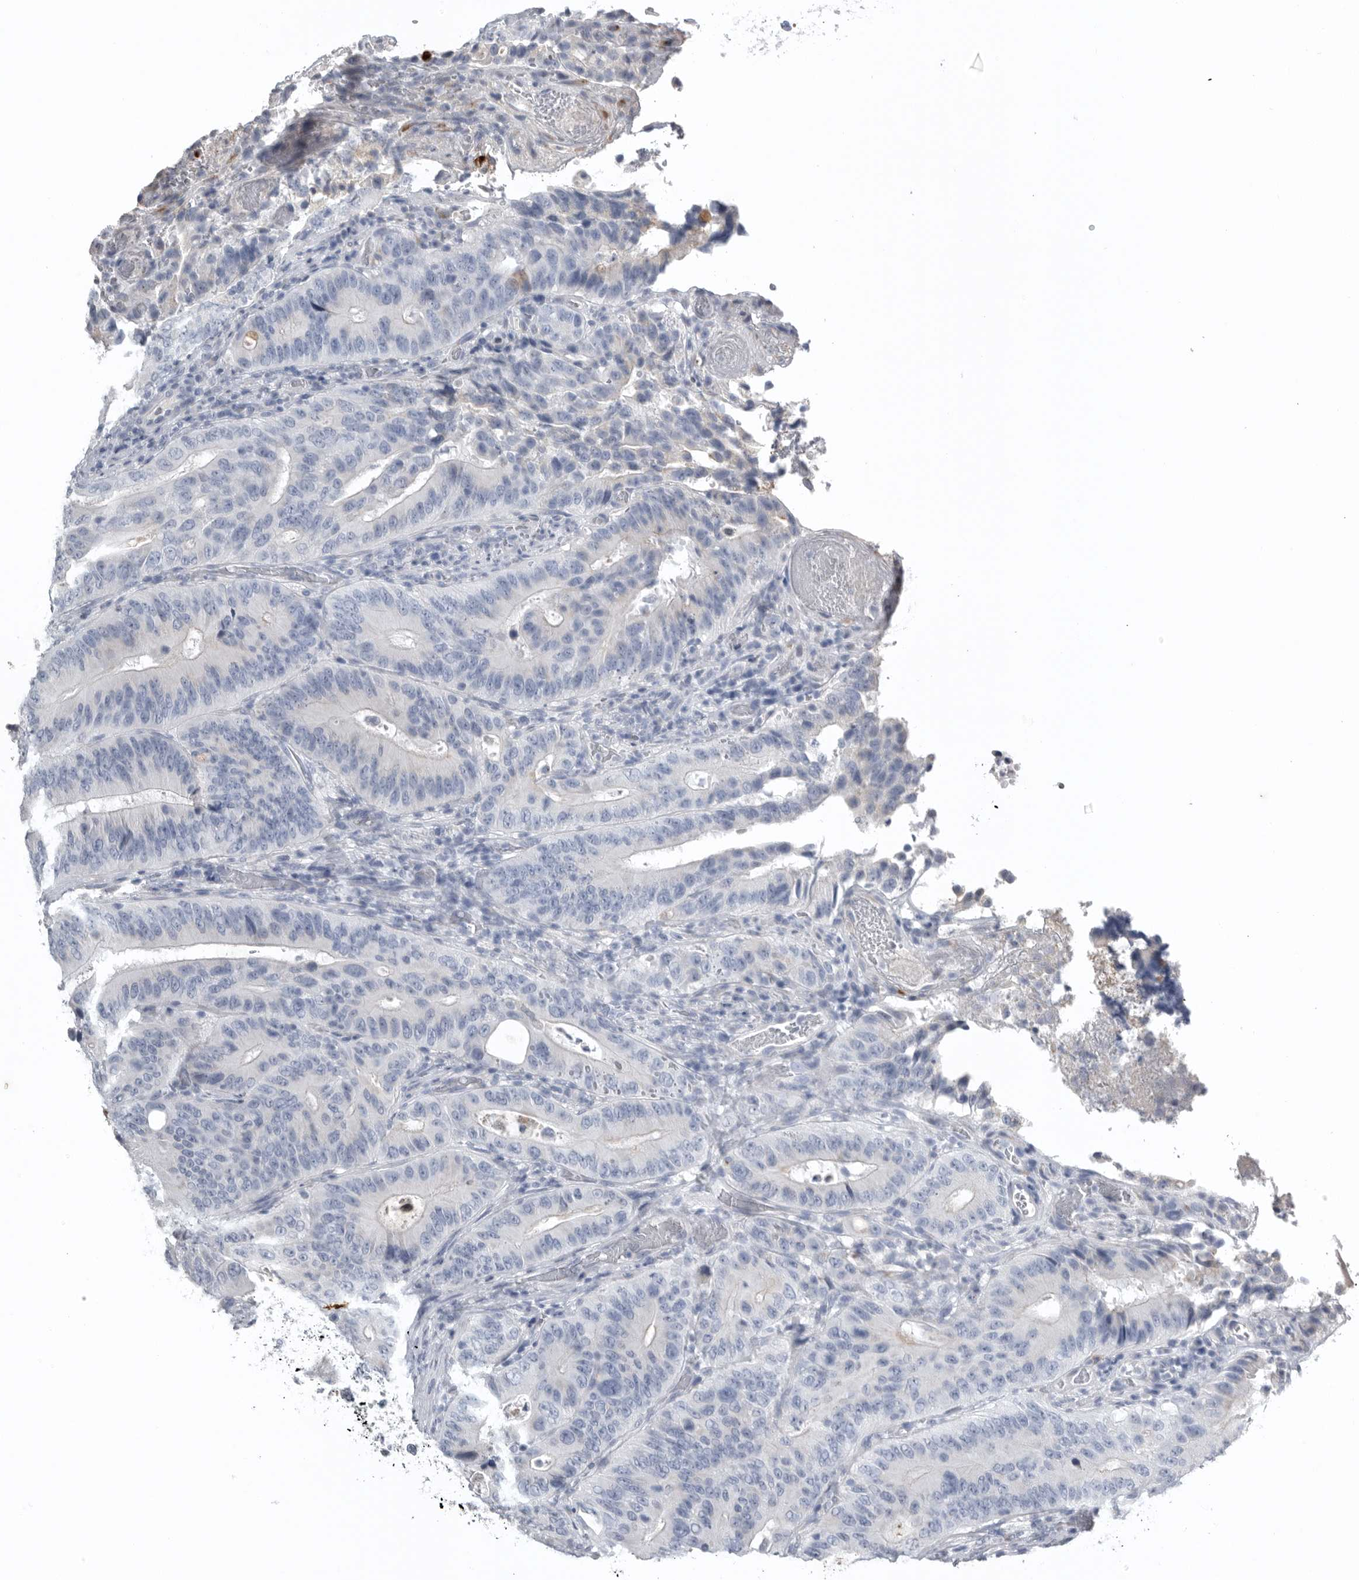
{"staining": {"intensity": "negative", "quantity": "none", "location": "none"}, "tissue": "colorectal cancer", "cell_type": "Tumor cells", "image_type": "cancer", "snomed": [{"axis": "morphology", "description": "Adenocarcinoma, NOS"}, {"axis": "topography", "description": "Colon"}], "caption": "Protein analysis of colorectal cancer shows no significant positivity in tumor cells.", "gene": "TIMP1", "patient": {"sex": "male", "age": 83}}